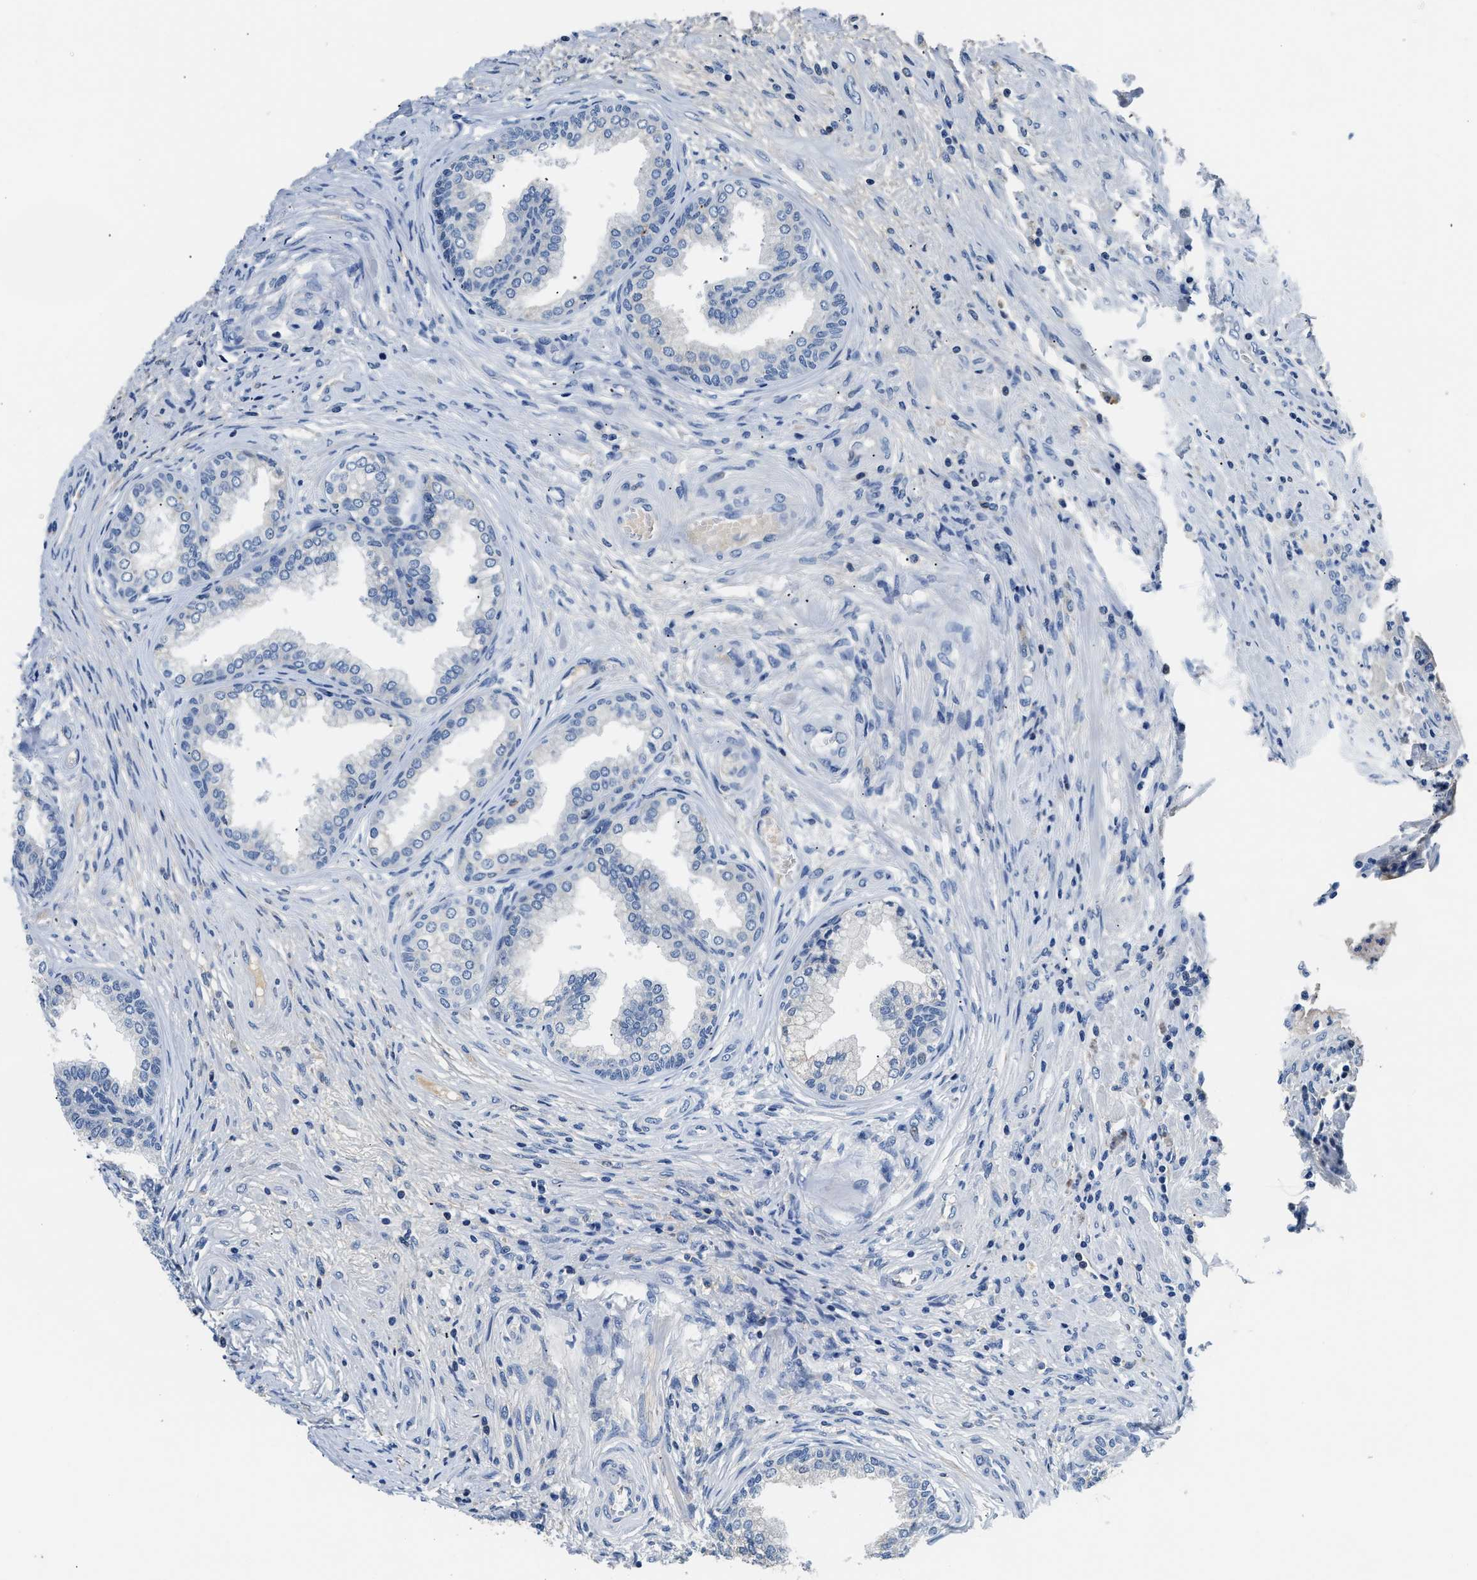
{"staining": {"intensity": "negative", "quantity": "none", "location": "none"}, "tissue": "prostate", "cell_type": "Glandular cells", "image_type": "normal", "snomed": [{"axis": "morphology", "description": "Normal tissue, NOS"}, {"axis": "topography", "description": "Prostate"}], "caption": "Immunohistochemistry micrograph of unremarkable prostate: prostate stained with DAB exhibits no significant protein expression in glandular cells.", "gene": "PCK2", "patient": {"sex": "male", "age": 76}}